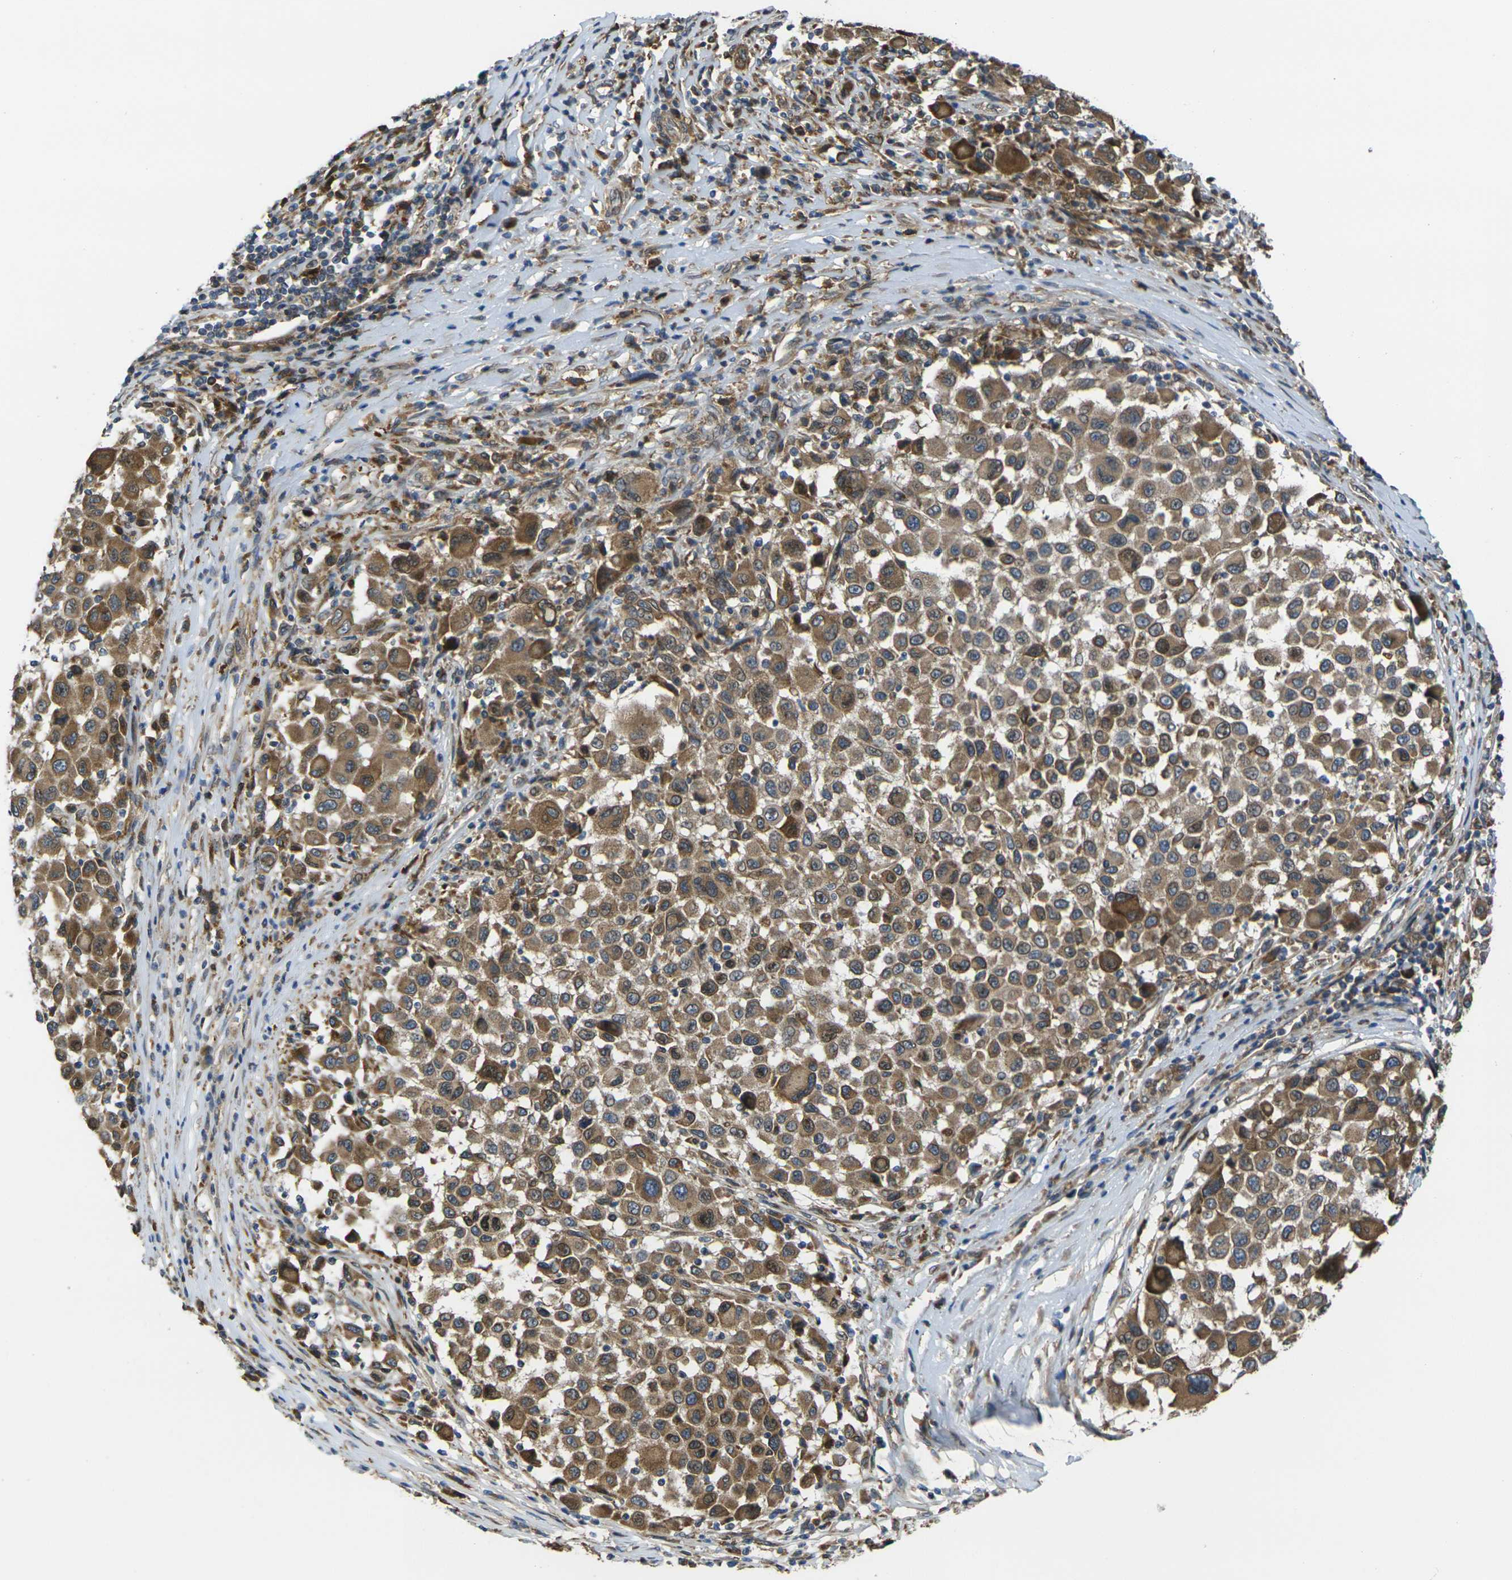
{"staining": {"intensity": "moderate", "quantity": ">75%", "location": "cytoplasmic/membranous"}, "tissue": "melanoma", "cell_type": "Tumor cells", "image_type": "cancer", "snomed": [{"axis": "morphology", "description": "Malignant melanoma, Metastatic site"}, {"axis": "topography", "description": "Lymph node"}], "caption": "Tumor cells show medium levels of moderate cytoplasmic/membranous expression in approximately >75% of cells in malignant melanoma (metastatic site). The staining was performed using DAB (3,3'-diaminobenzidine) to visualize the protein expression in brown, while the nuclei were stained in blue with hematoxylin (Magnification: 20x).", "gene": "FZD1", "patient": {"sex": "male", "age": 61}}